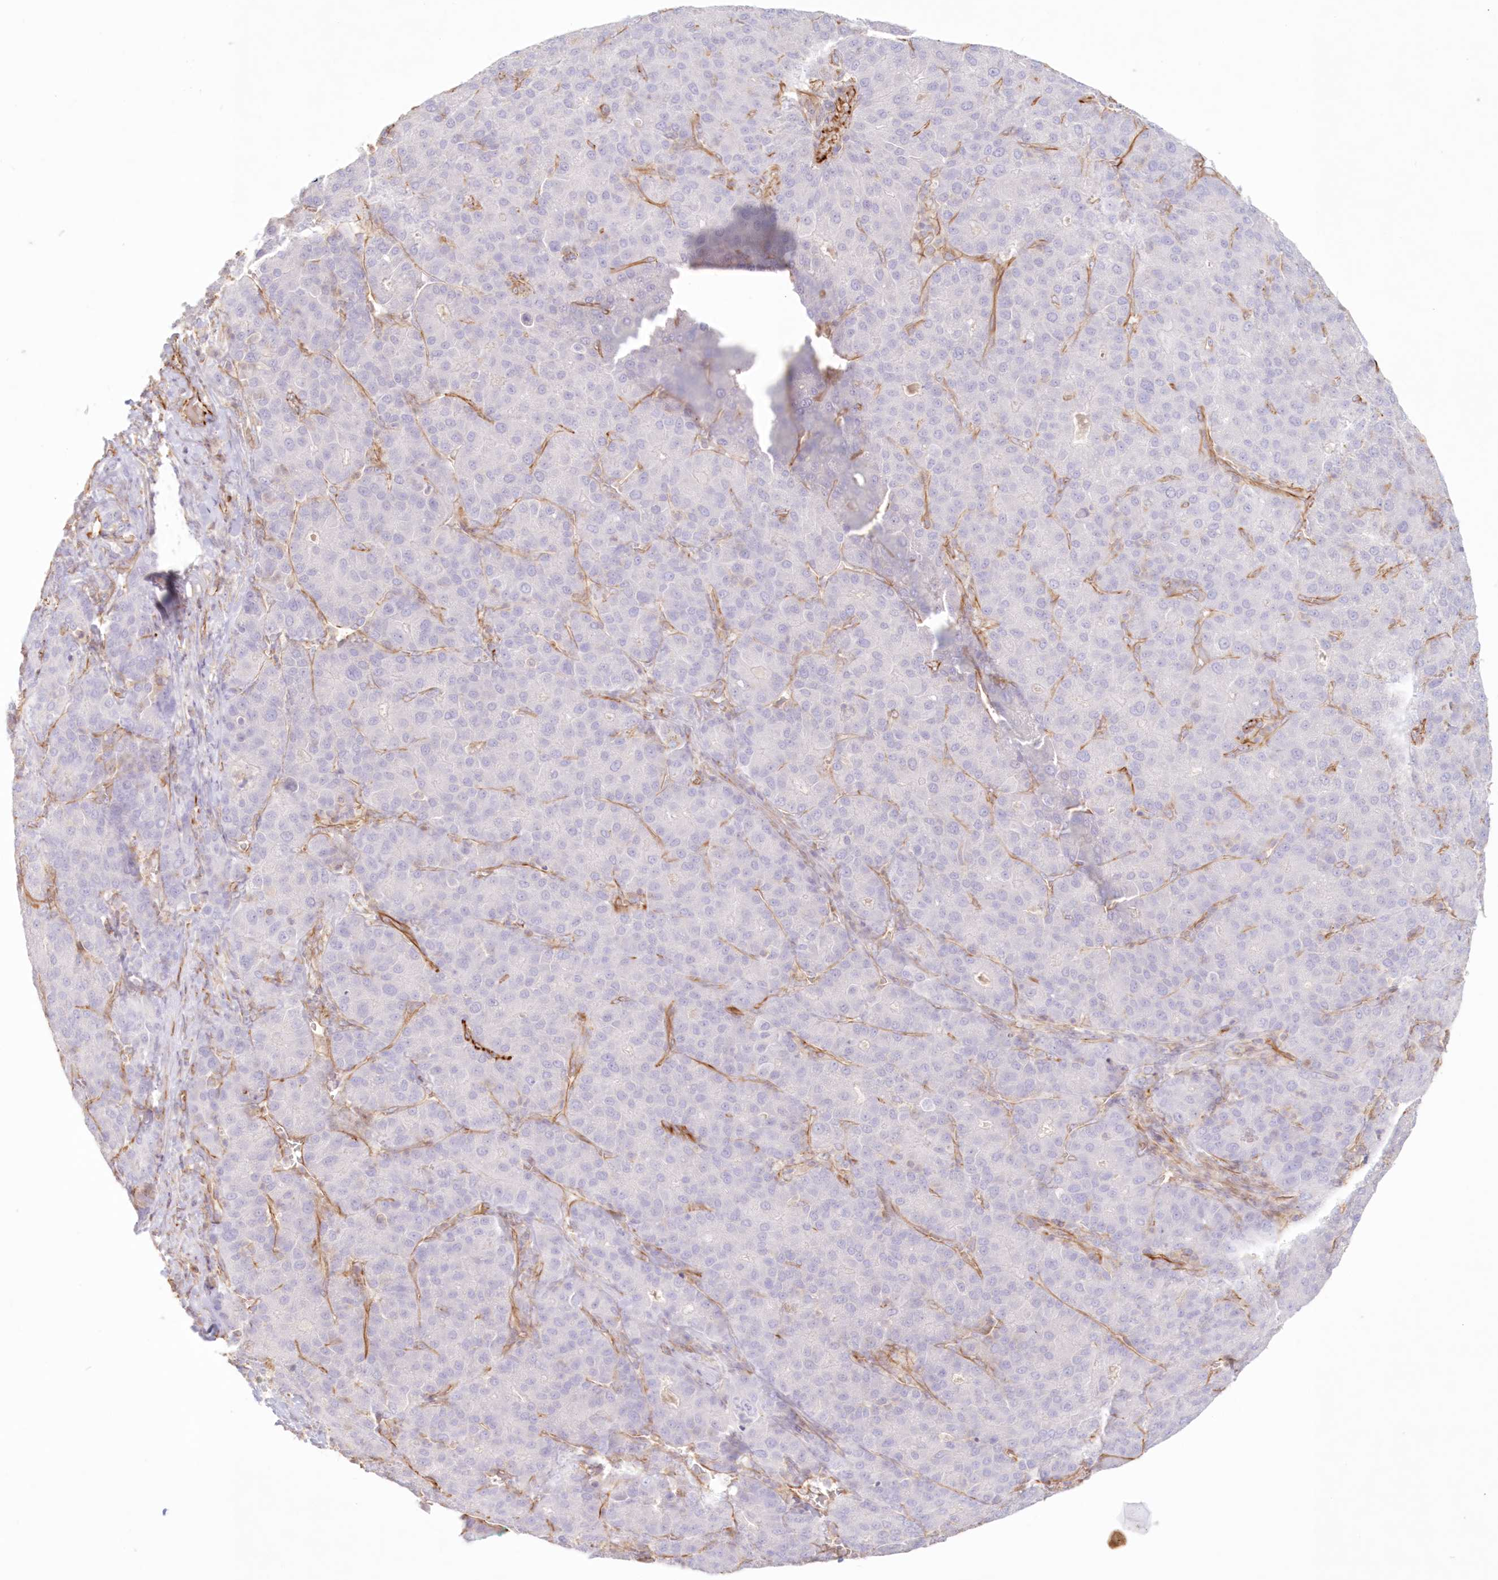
{"staining": {"intensity": "negative", "quantity": "none", "location": "none"}, "tissue": "liver cancer", "cell_type": "Tumor cells", "image_type": "cancer", "snomed": [{"axis": "morphology", "description": "Carcinoma, Hepatocellular, NOS"}, {"axis": "topography", "description": "Liver"}], "caption": "Immunohistochemistry (IHC) micrograph of human hepatocellular carcinoma (liver) stained for a protein (brown), which demonstrates no staining in tumor cells.", "gene": "DMRTB1", "patient": {"sex": "male", "age": 65}}